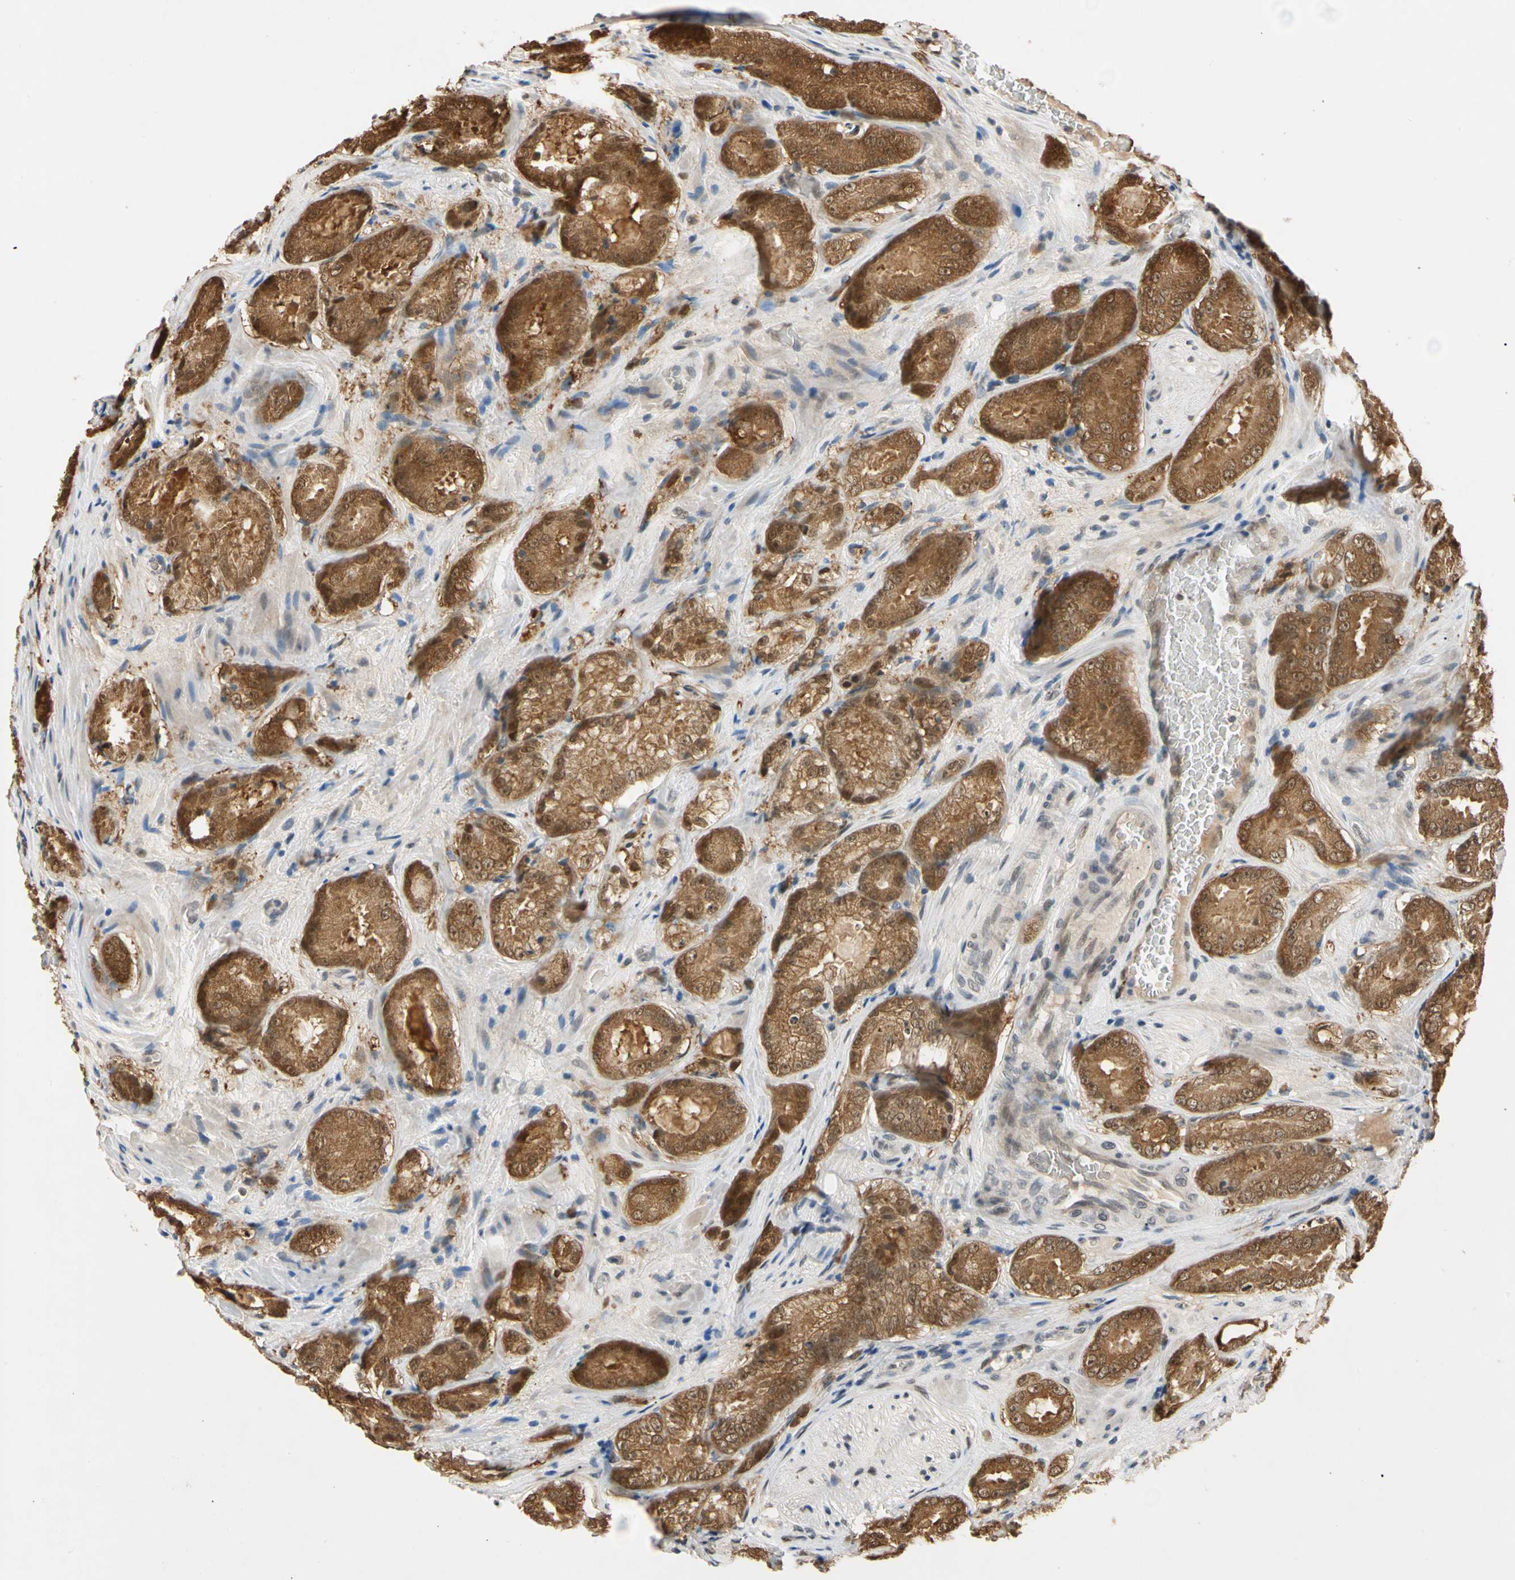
{"staining": {"intensity": "strong", "quantity": ">75%", "location": "cytoplasmic/membranous,nuclear"}, "tissue": "prostate cancer", "cell_type": "Tumor cells", "image_type": "cancer", "snomed": [{"axis": "morphology", "description": "Adenocarcinoma, High grade"}, {"axis": "topography", "description": "Prostate"}], "caption": "Protein expression analysis of human prostate high-grade adenocarcinoma reveals strong cytoplasmic/membranous and nuclear expression in approximately >75% of tumor cells. The protein of interest is stained brown, and the nuclei are stained in blue (DAB IHC with brightfield microscopy, high magnification).", "gene": "RIOX2", "patient": {"sex": "male", "age": 64}}